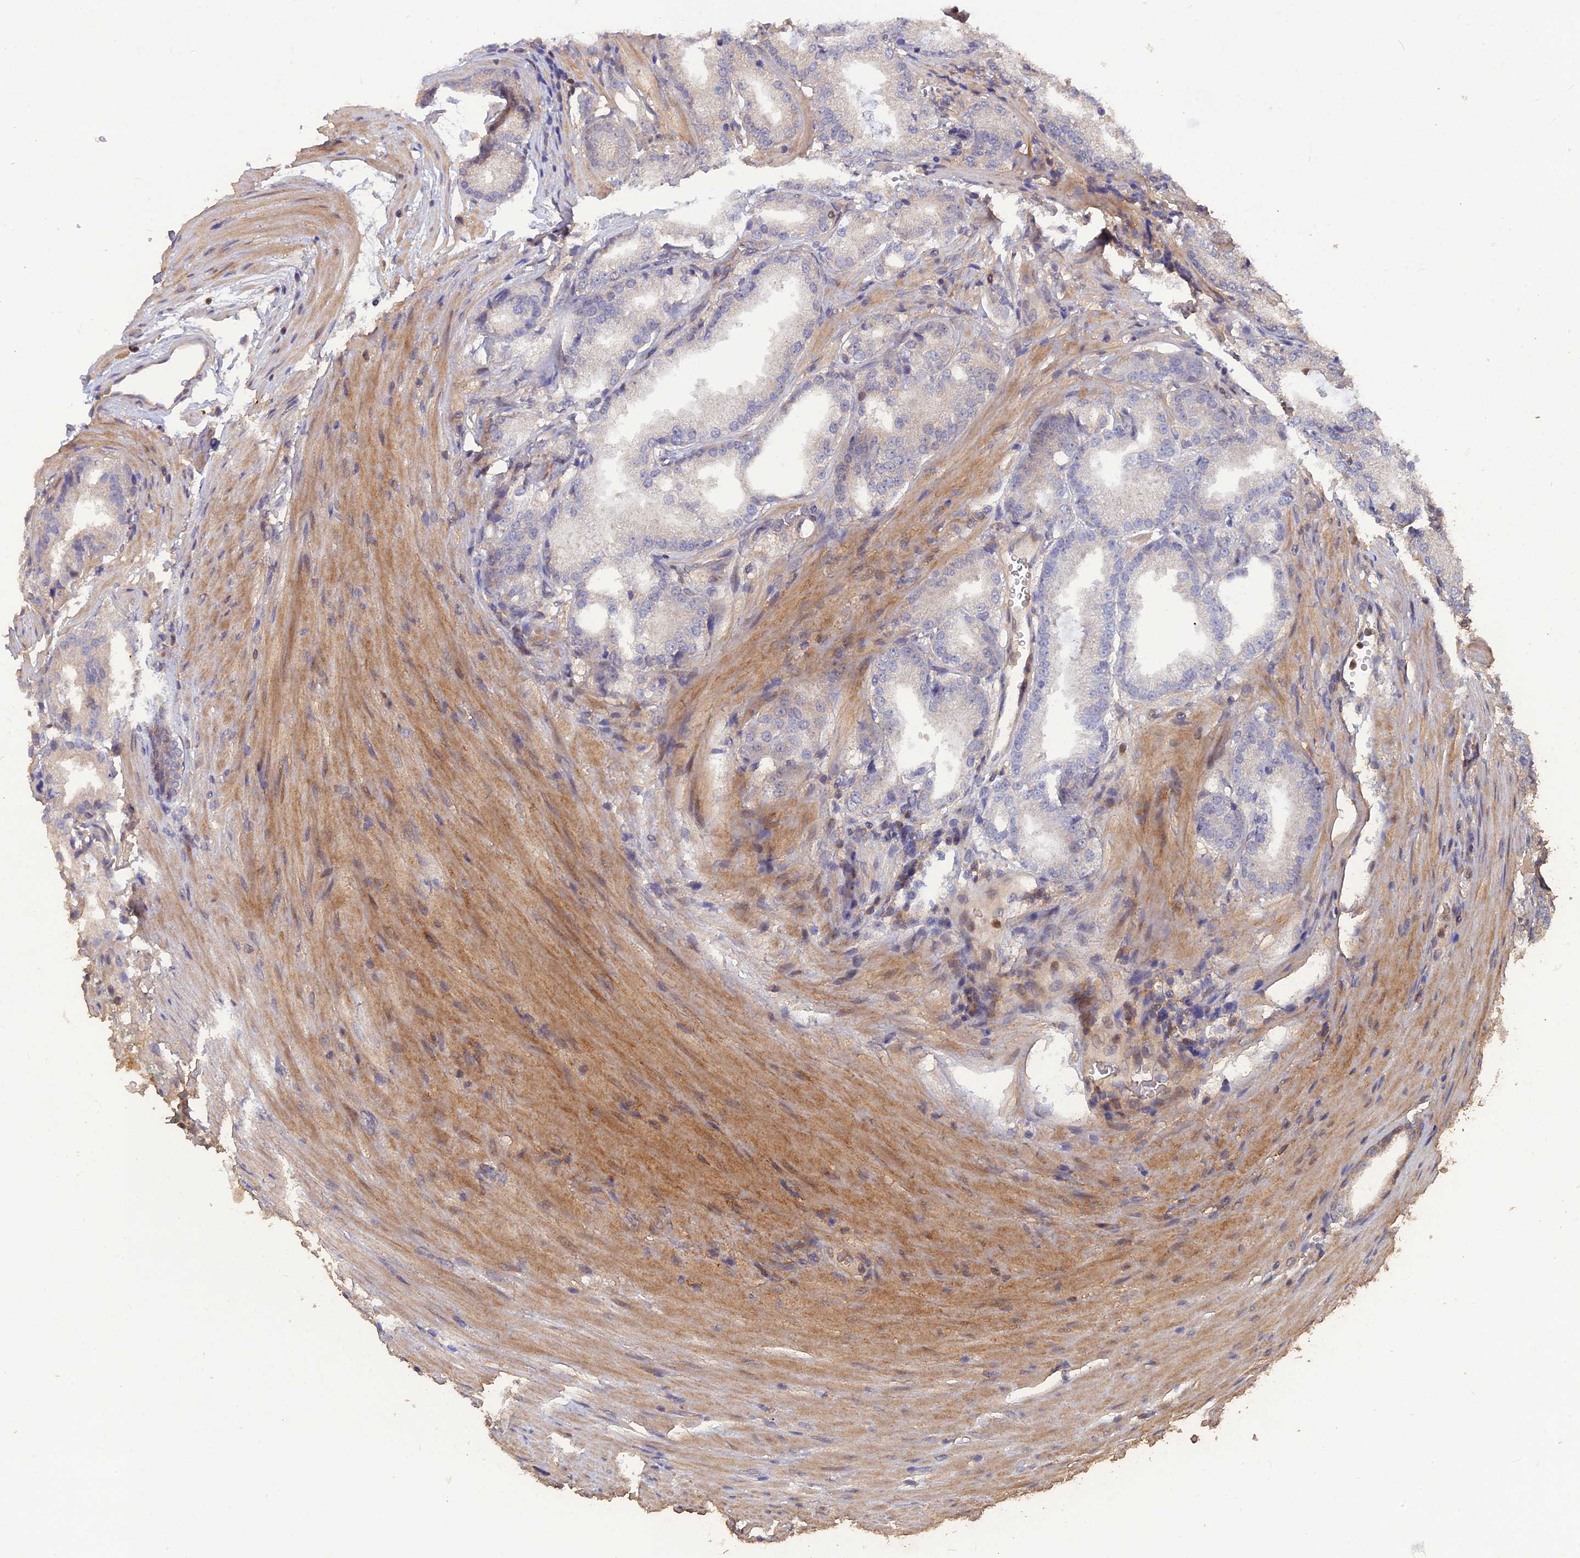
{"staining": {"intensity": "negative", "quantity": "none", "location": "none"}, "tissue": "prostate cancer", "cell_type": "Tumor cells", "image_type": "cancer", "snomed": [{"axis": "morphology", "description": "Adenocarcinoma, Low grade"}, {"axis": "topography", "description": "Prostate"}], "caption": "DAB immunohistochemical staining of prostate low-grade adenocarcinoma reveals no significant staining in tumor cells. The staining is performed using DAB brown chromogen with nuclei counter-stained in using hematoxylin.", "gene": "BLVRA", "patient": {"sex": "male", "age": 59}}